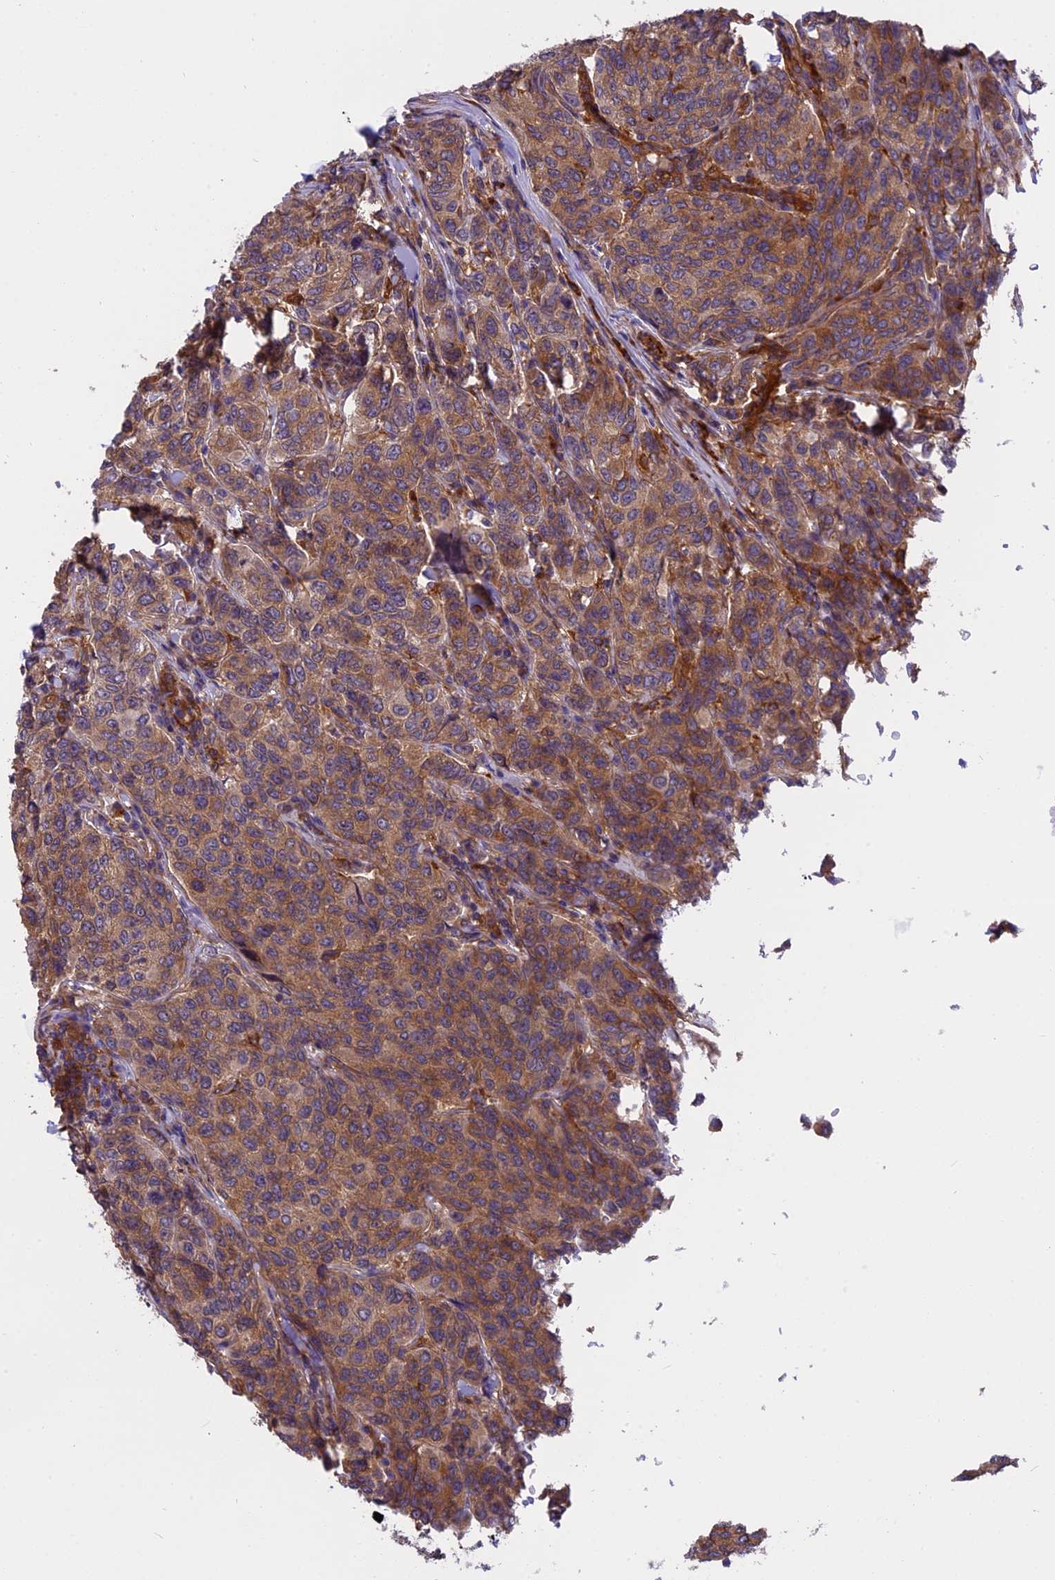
{"staining": {"intensity": "moderate", "quantity": ">75%", "location": "cytoplasmic/membranous"}, "tissue": "breast cancer", "cell_type": "Tumor cells", "image_type": "cancer", "snomed": [{"axis": "morphology", "description": "Duct carcinoma"}, {"axis": "topography", "description": "Breast"}], "caption": "About >75% of tumor cells in breast cancer show moderate cytoplasmic/membranous protein positivity as visualized by brown immunohistochemical staining.", "gene": "EHBP1L1", "patient": {"sex": "female", "age": 55}}